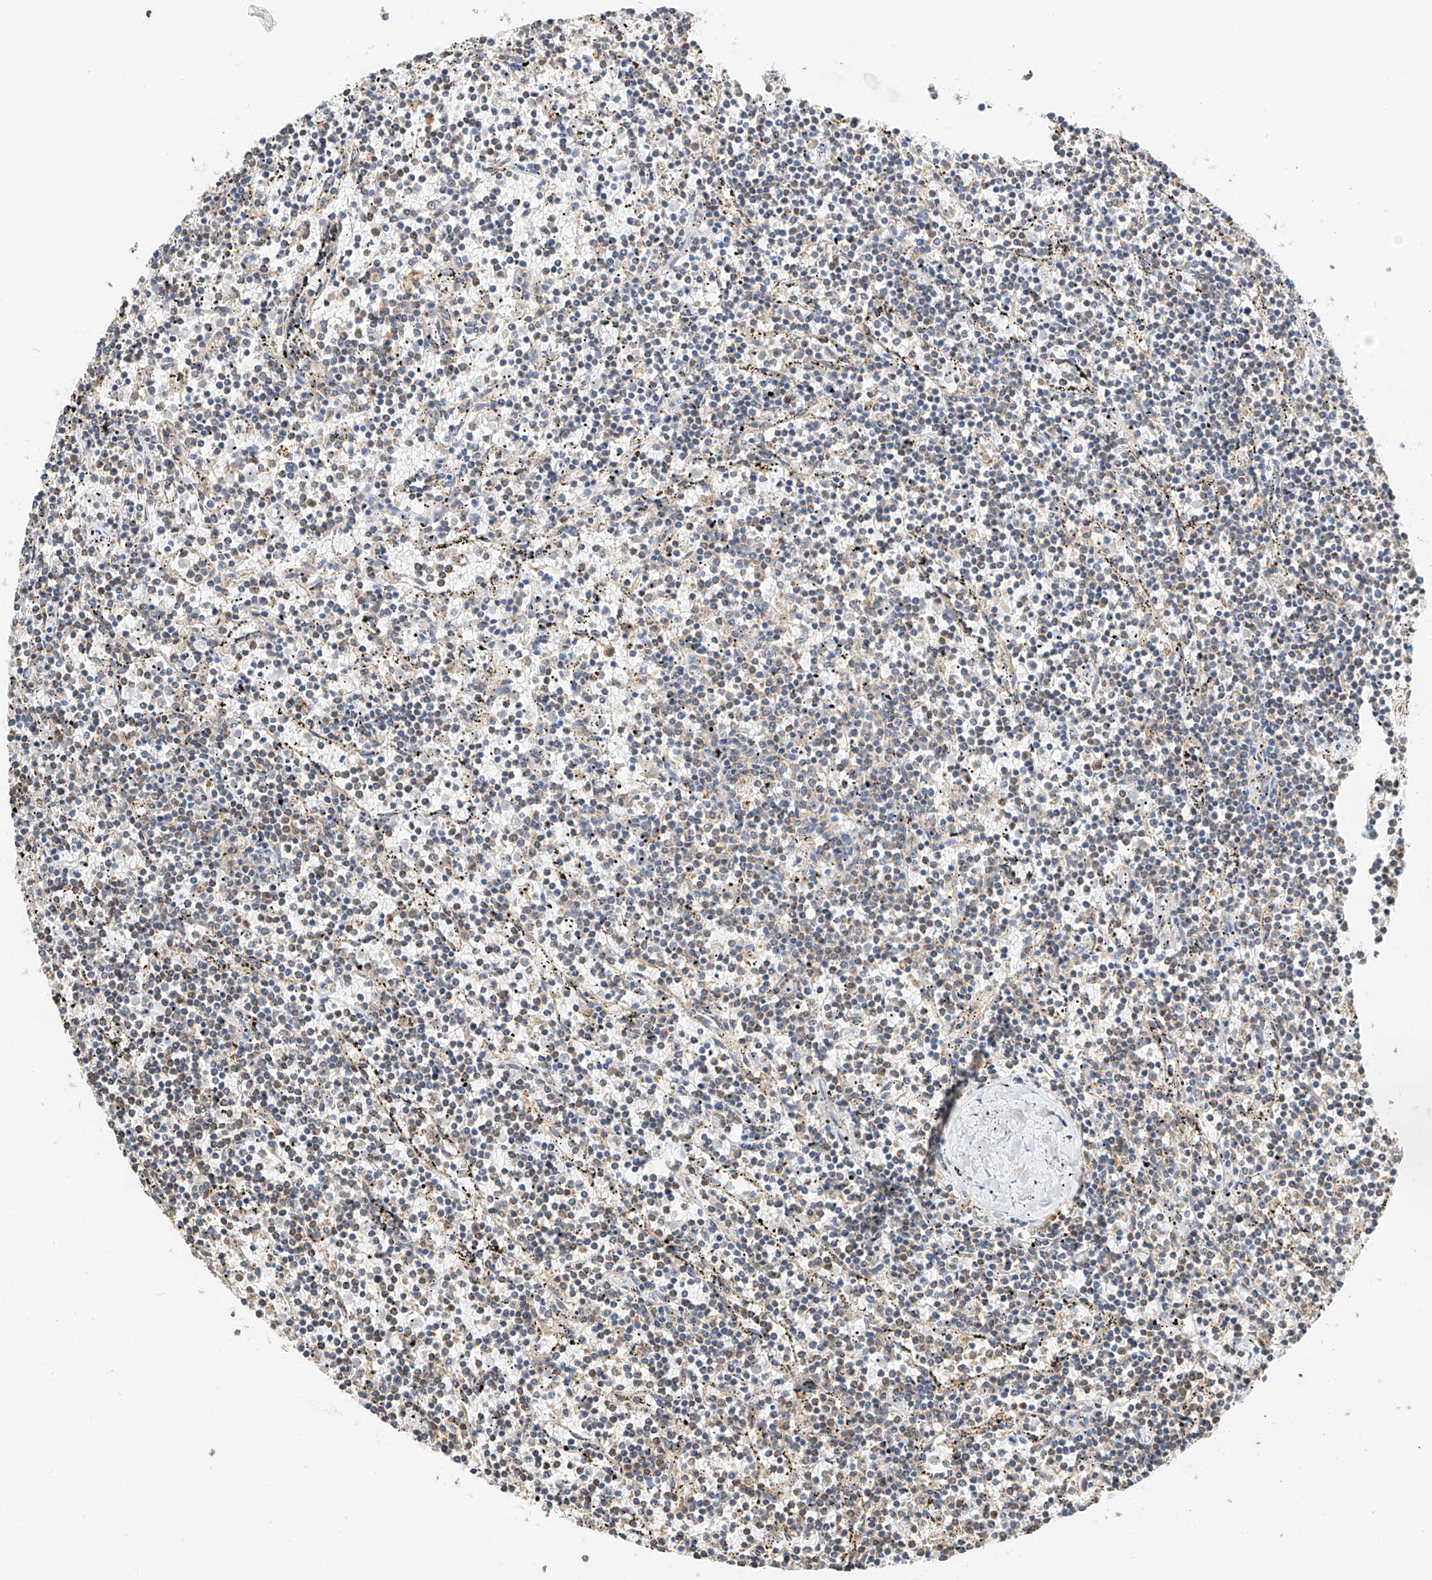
{"staining": {"intensity": "negative", "quantity": "none", "location": "none"}, "tissue": "lymphoma", "cell_type": "Tumor cells", "image_type": "cancer", "snomed": [{"axis": "morphology", "description": "Malignant lymphoma, non-Hodgkin's type, Low grade"}, {"axis": "topography", "description": "Spleen"}], "caption": "Photomicrograph shows no protein positivity in tumor cells of lymphoma tissue.", "gene": "YIPF7", "patient": {"sex": "female", "age": 50}}